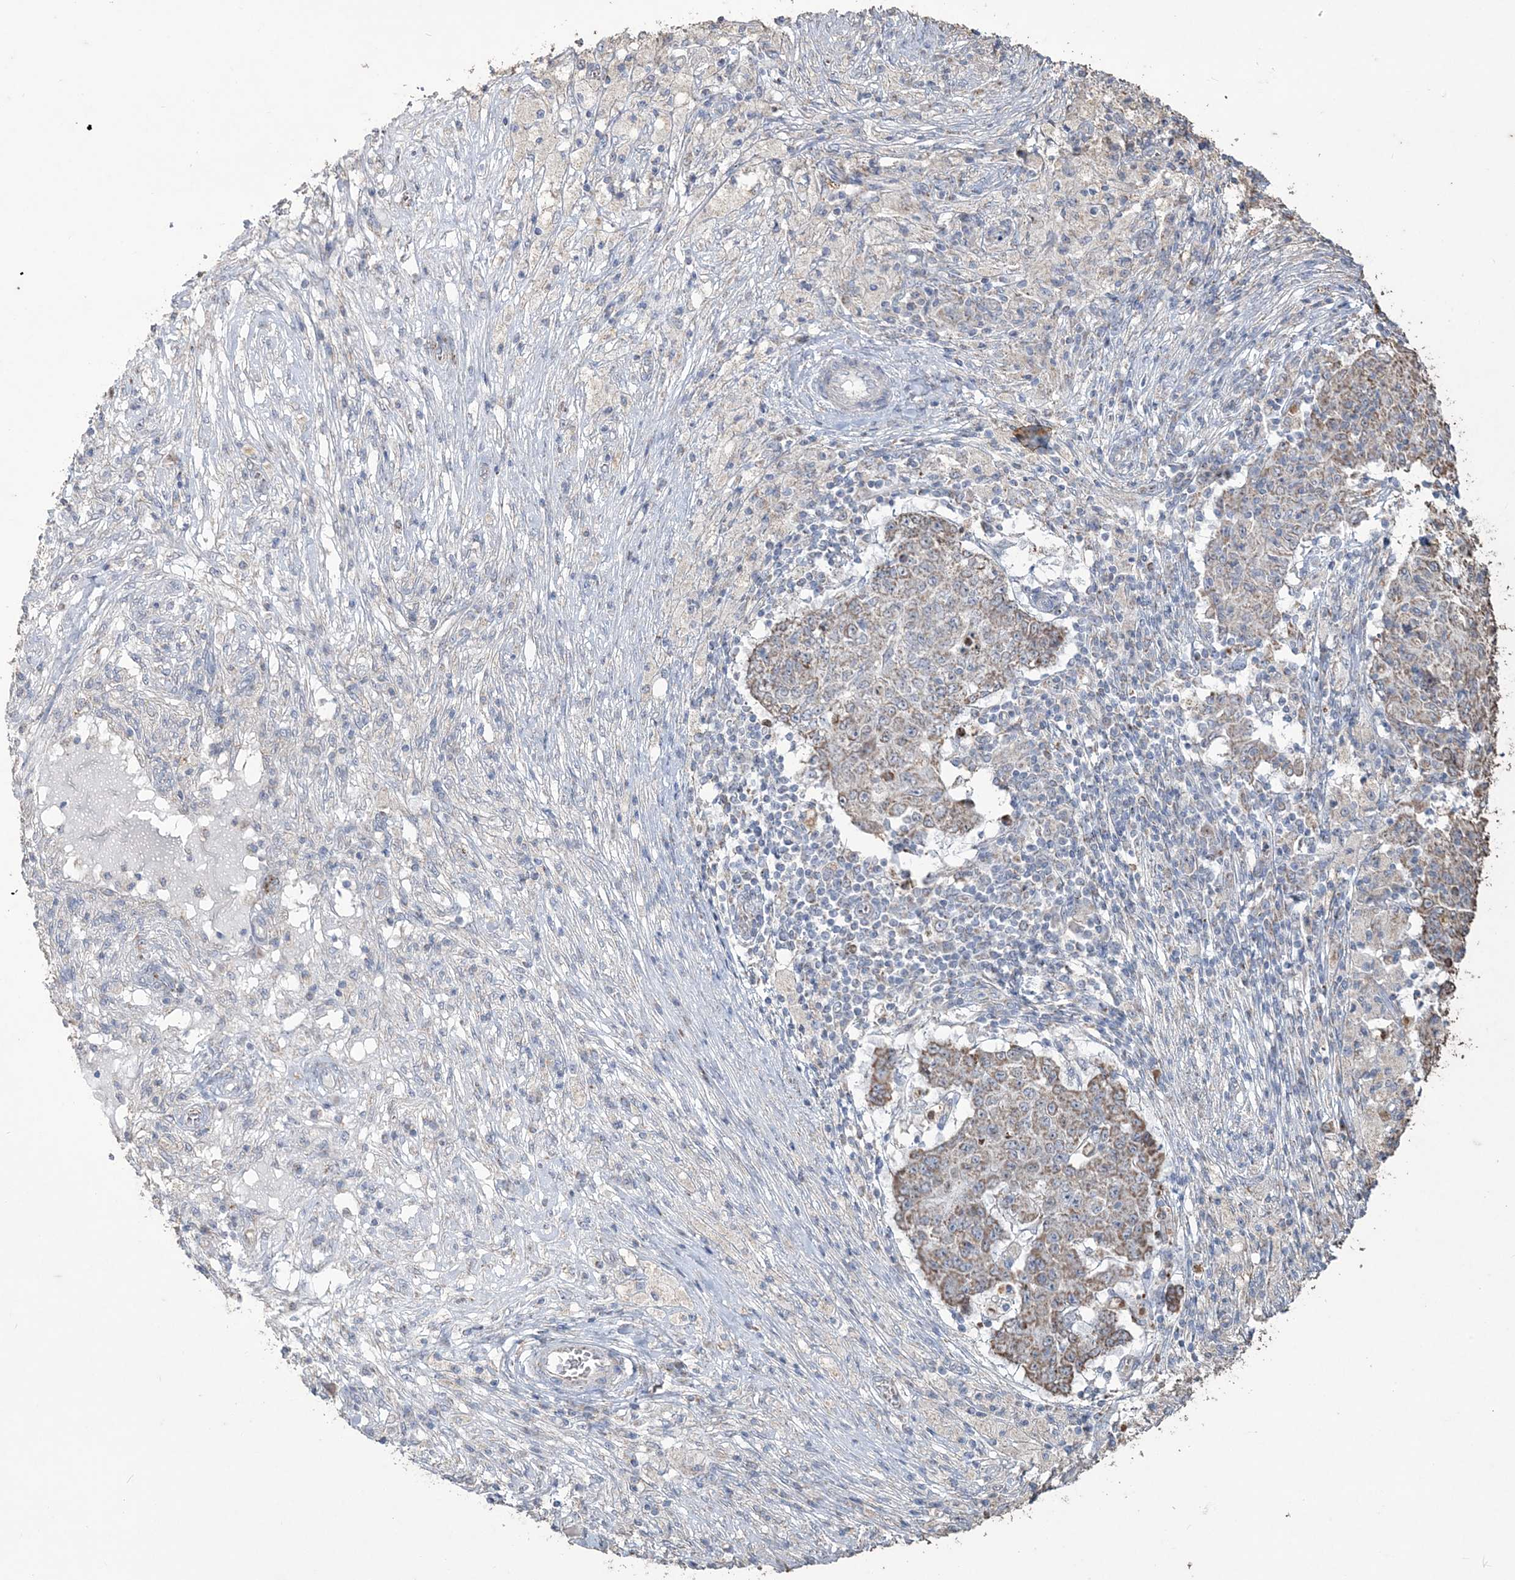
{"staining": {"intensity": "moderate", "quantity": "<25%", "location": "cytoplasmic/membranous"}, "tissue": "ovarian cancer", "cell_type": "Tumor cells", "image_type": "cancer", "snomed": [{"axis": "morphology", "description": "Carcinoma, endometroid"}, {"axis": "topography", "description": "Ovary"}], "caption": "Ovarian endometroid carcinoma stained with a brown dye exhibits moderate cytoplasmic/membranous positive staining in approximately <25% of tumor cells.", "gene": "SFMBT2", "patient": {"sex": "female", "age": 42}}